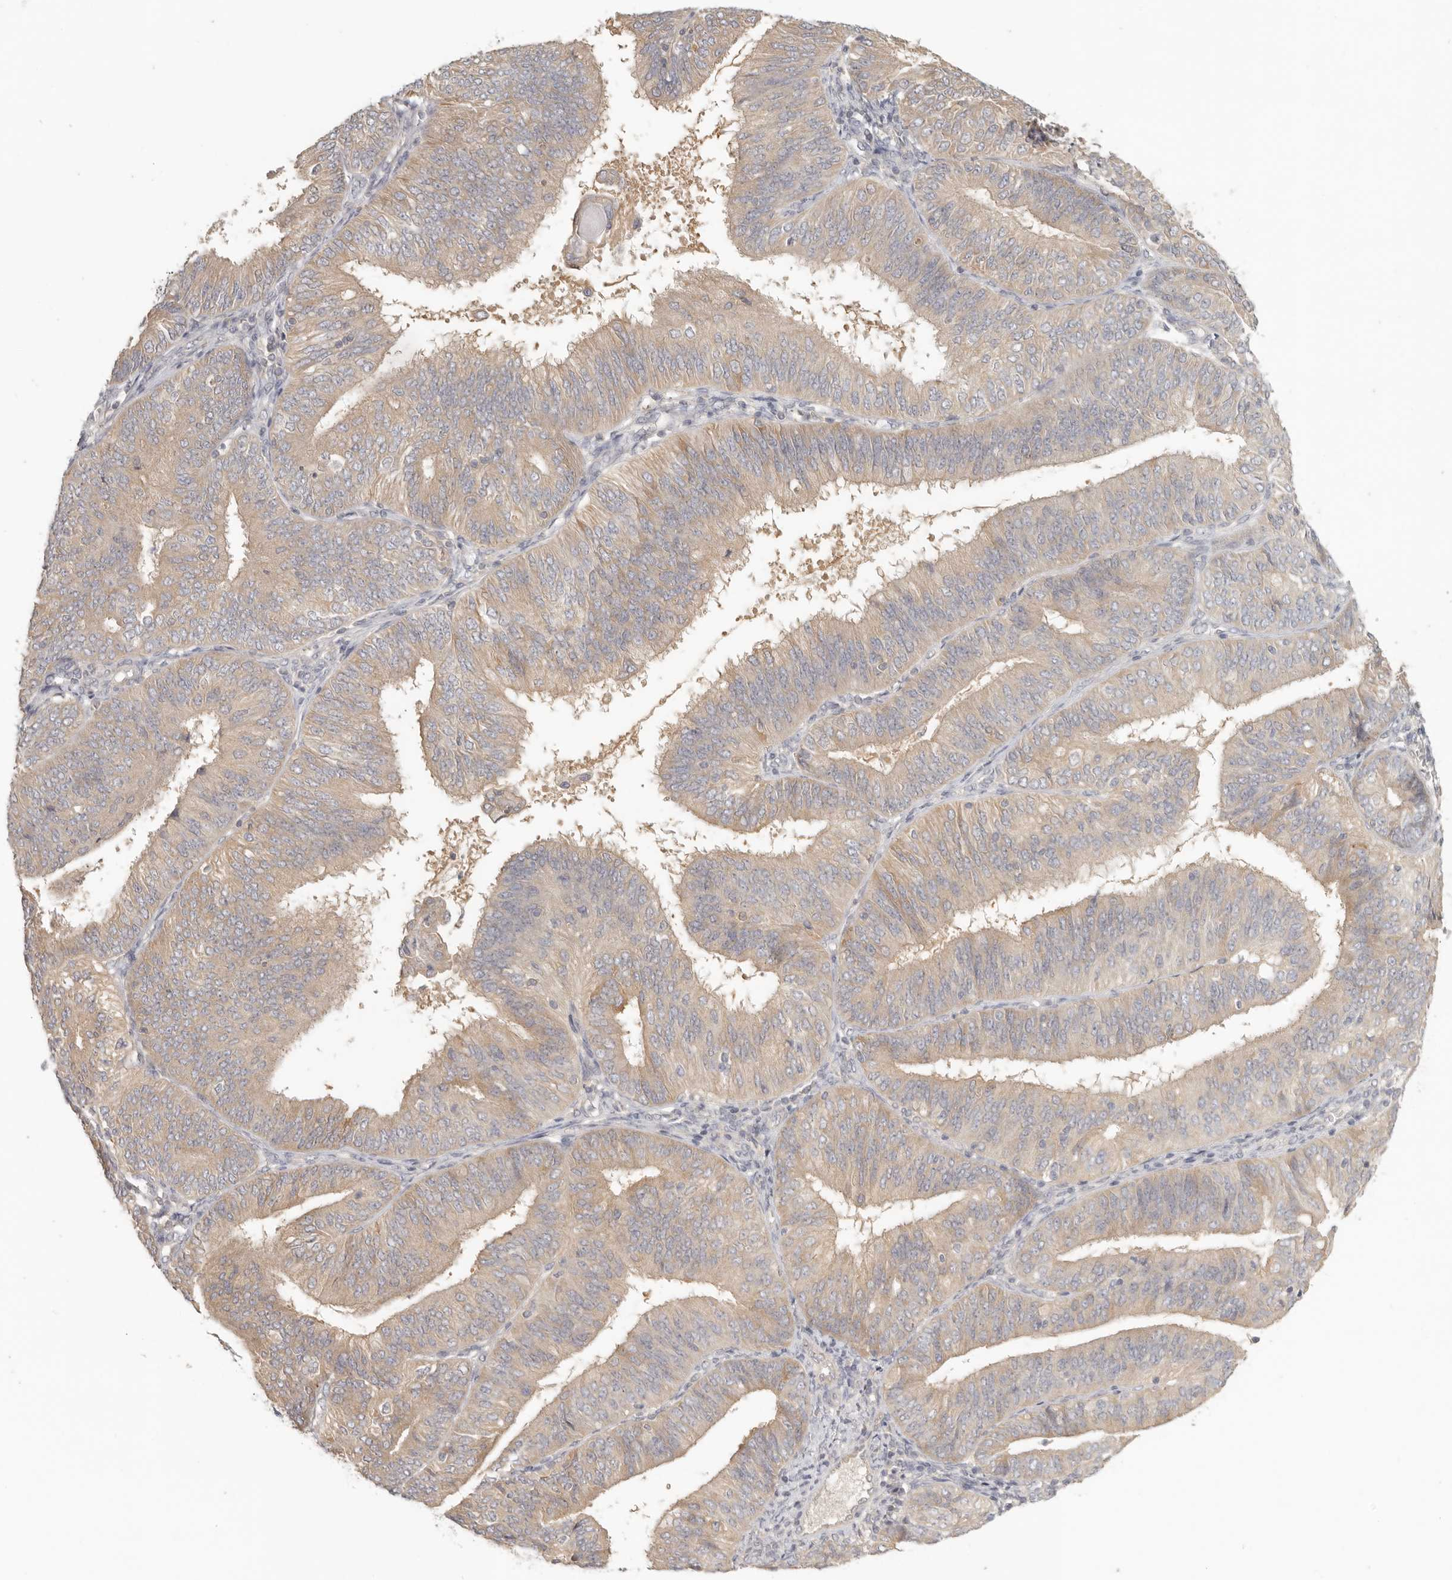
{"staining": {"intensity": "weak", "quantity": "25%-75%", "location": "cytoplasmic/membranous"}, "tissue": "endometrial cancer", "cell_type": "Tumor cells", "image_type": "cancer", "snomed": [{"axis": "morphology", "description": "Adenocarcinoma, NOS"}, {"axis": "topography", "description": "Endometrium"}], "caption": "Immunohistochemical staining of adenocarcinoma (endometrial) shows low levels of weak cytoplasmic/membranous protein expression in about 25%-75% of tumor cells.", "gene": "AHDC1", "patient": {"sex": "female", "age": 58}}